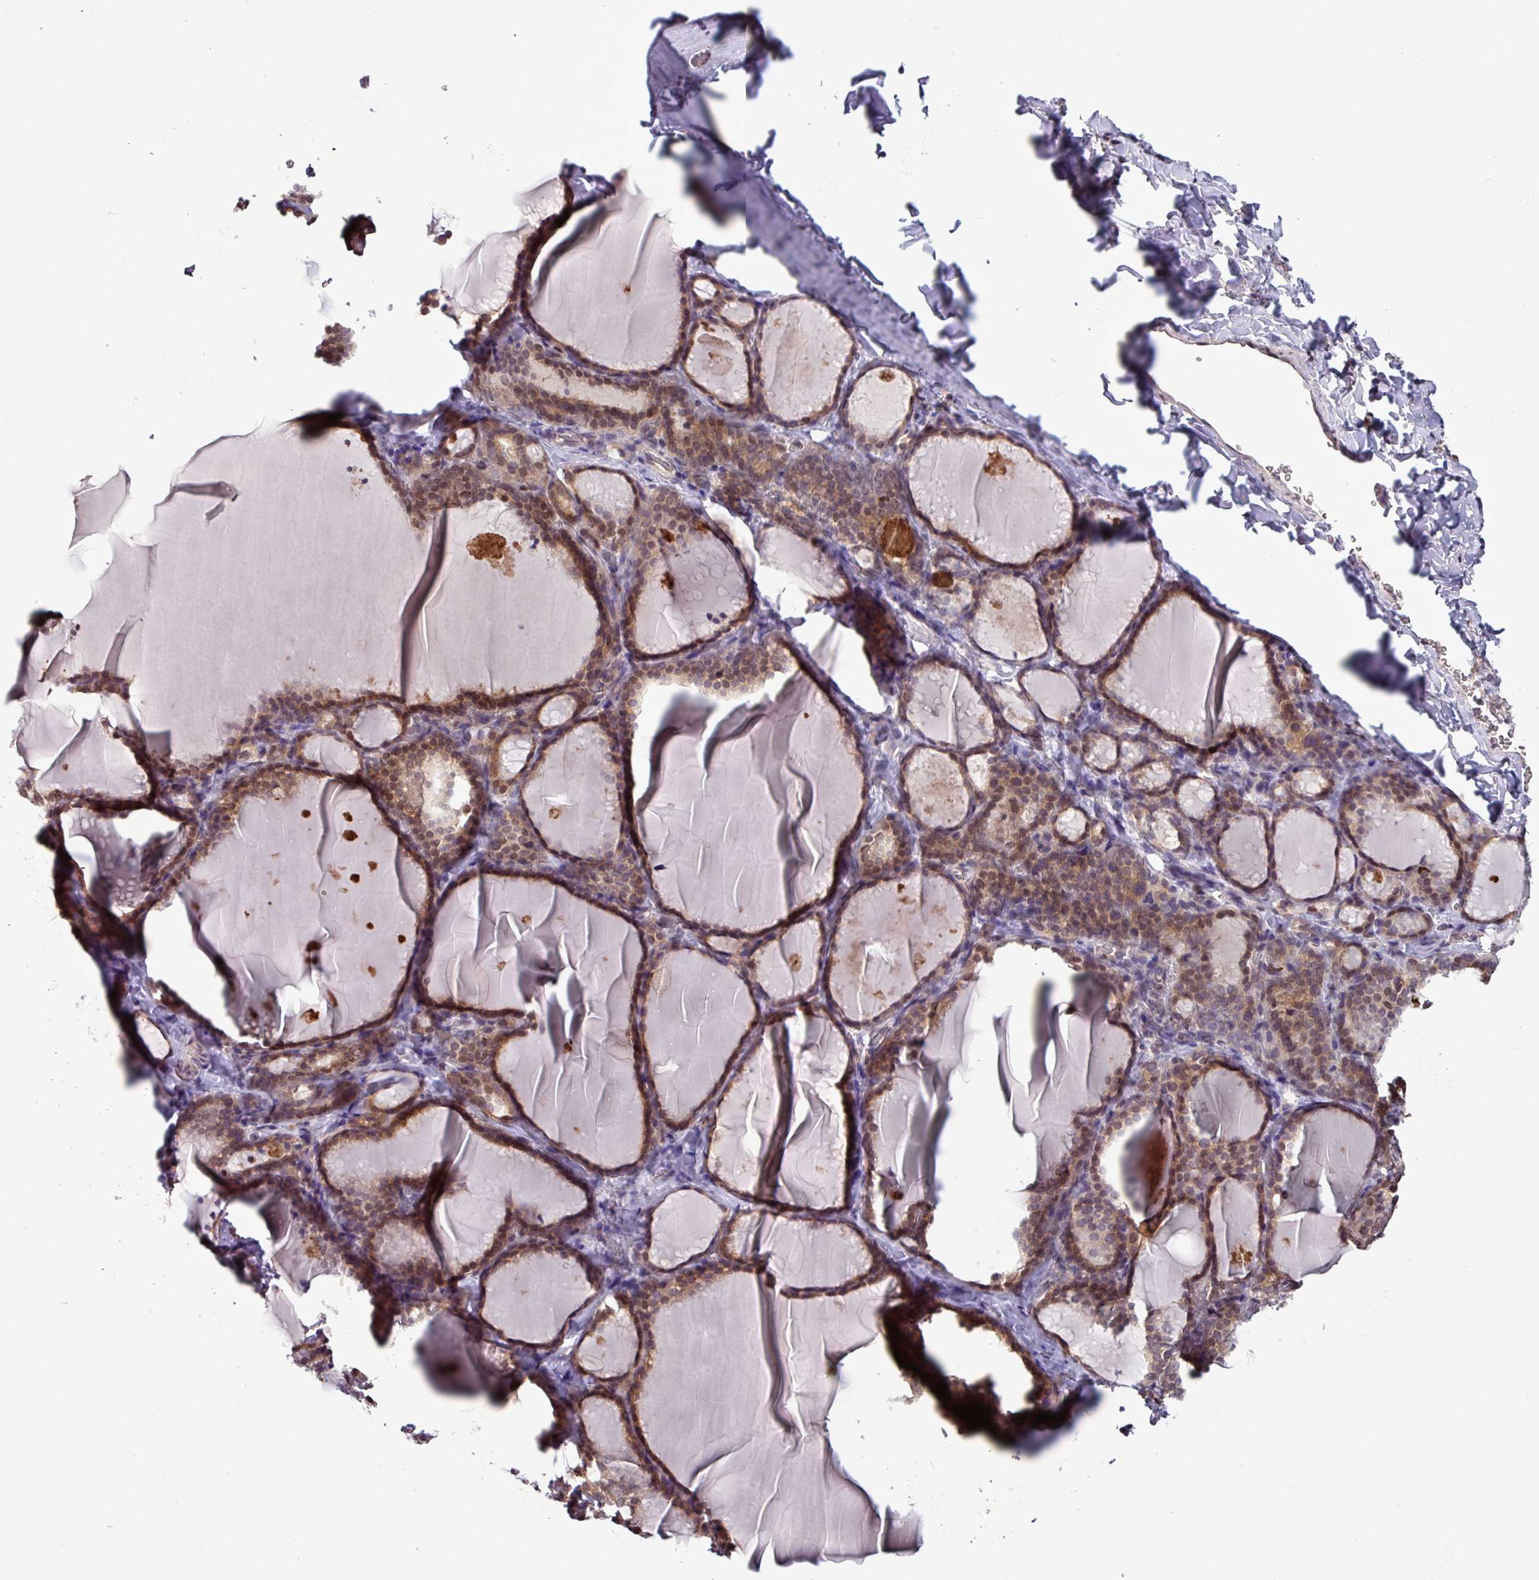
{"staining": {"intensity": "weak", "quantity": ">75%", "location": "cytoplasmic/membranous,nuclear"}, "tissue": "thyroid gland", "cell_type": "Glandular cells", "image_type": "normal", "snomed": [{"axis": "morphology", "description": "Normal tissue, NOS"}, {"axis": "topography", "description": "Thyroid gland"}], "caption": "An immunohistochemistry histopathology image of unremarkable tissue is shown. Protein staining in brown highlights weak cytoplasmic/membranous,nuclear positivity in thyroid gland within glandular cells. (DAB (3,3'-diaminobenzidine) IHC, brown staining for protein, blue staining for nuclei).", "gene": "SKIC2", "patient": {"sex": "female", "age": 31}}